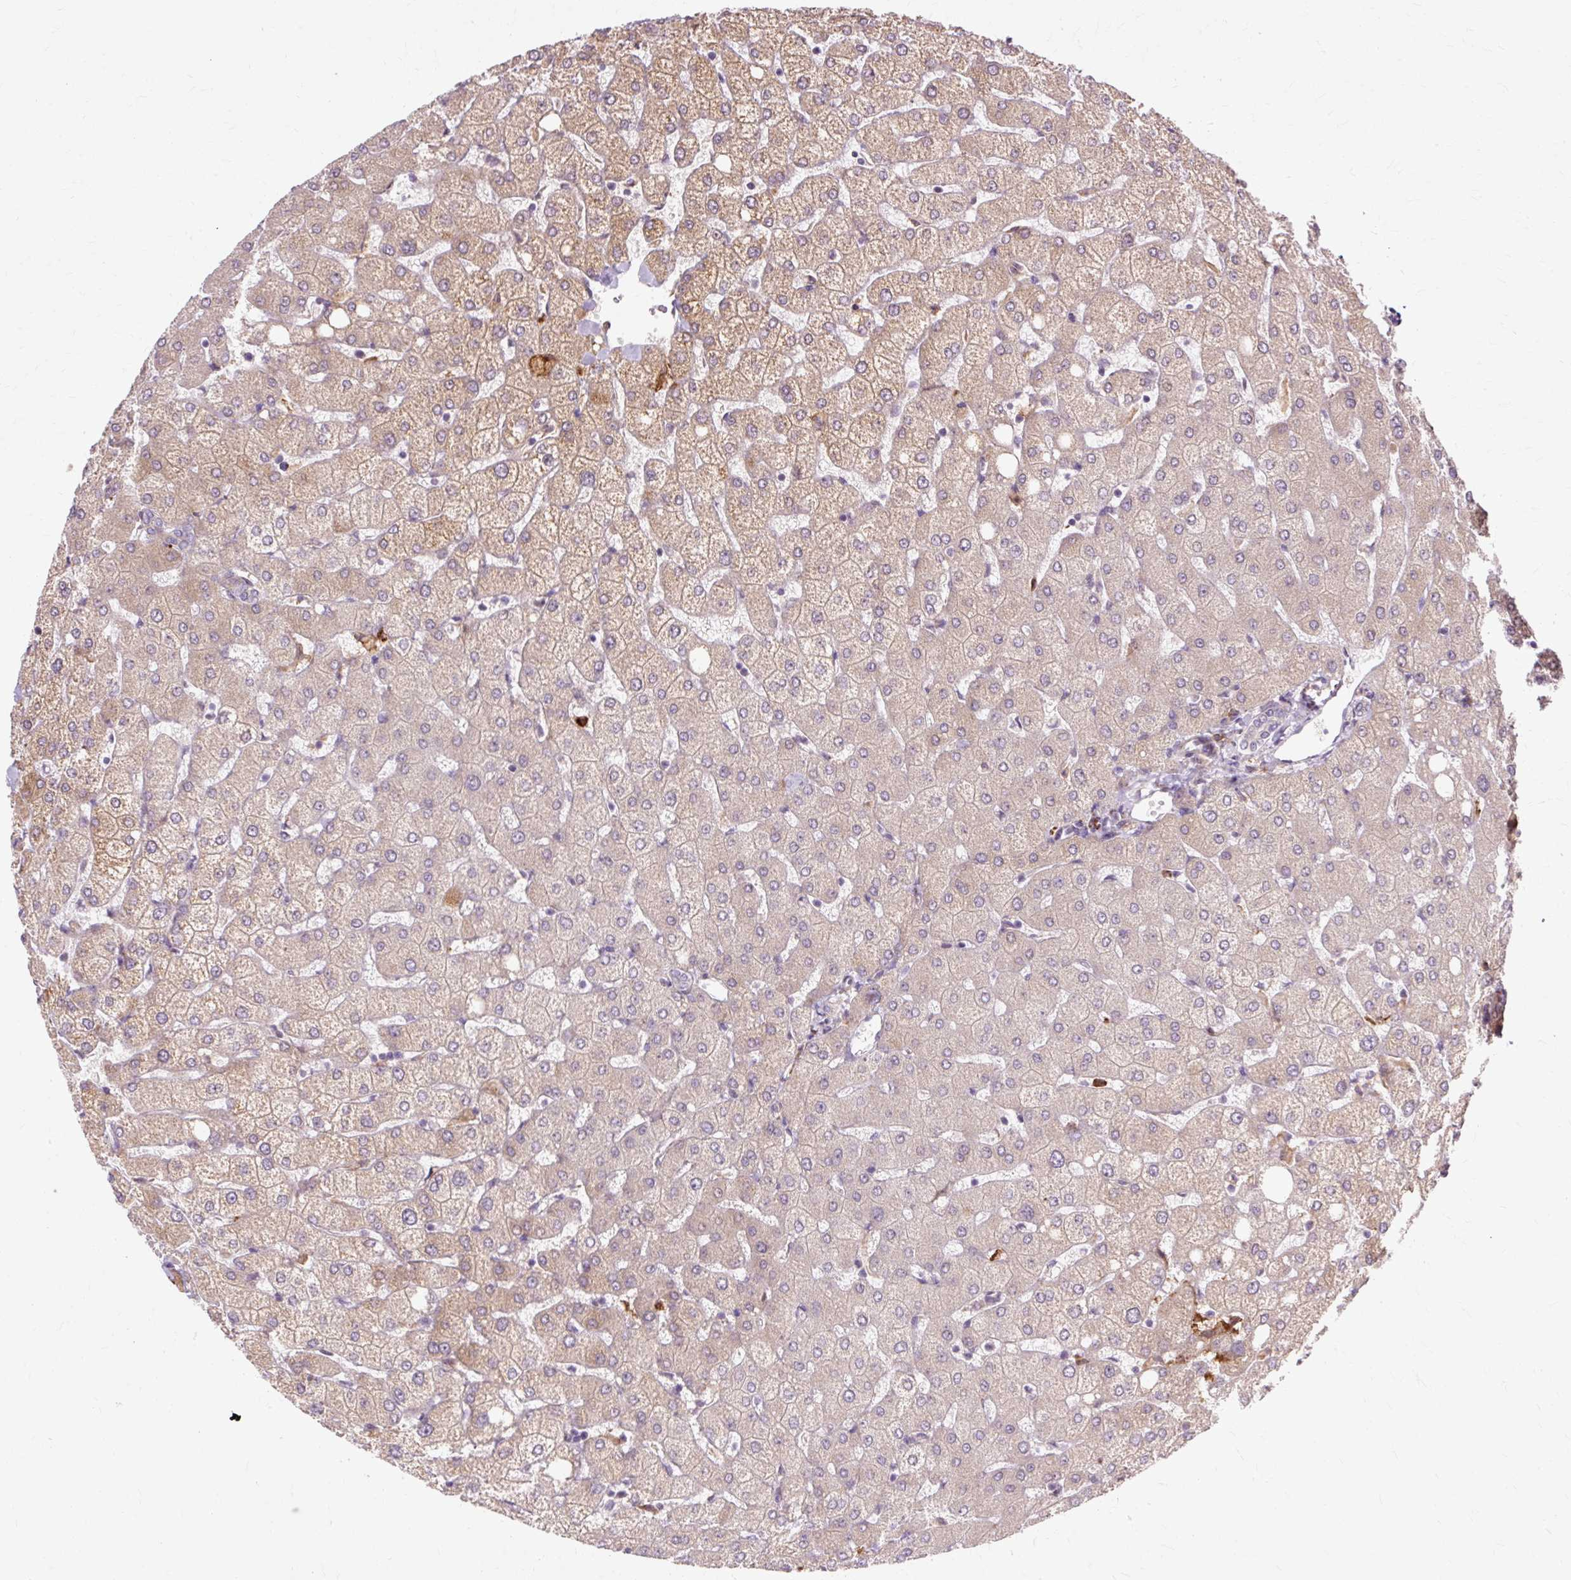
{"staining": {"intensity": "negative", "quantity": "none", "location": "none"}, "tissue": "liver", "cell_type": "Cholangiocytes", "image_type": "normal", "snomed": [{"axis": "morphology", "description": "Normal tissue, NOS"}, {"axis": "topography", "description": "Liver"}], "caption": "High magnification brightfield microscopy of normal liver stained with DAB (3,3'-diaminobenzidine) (brown) and counterstained with hematoxylin (blue): cholangiocytes show no significant expression. The staining was performed using DAB (3,3'-diaminobenzidine) to visualize the protein expression in brown, while the nuclei were stained in blue with hematoxylin (Magnification: 20x).", "gene": "GEMIN2", "patient": {"sex": "female", "age": 54}}